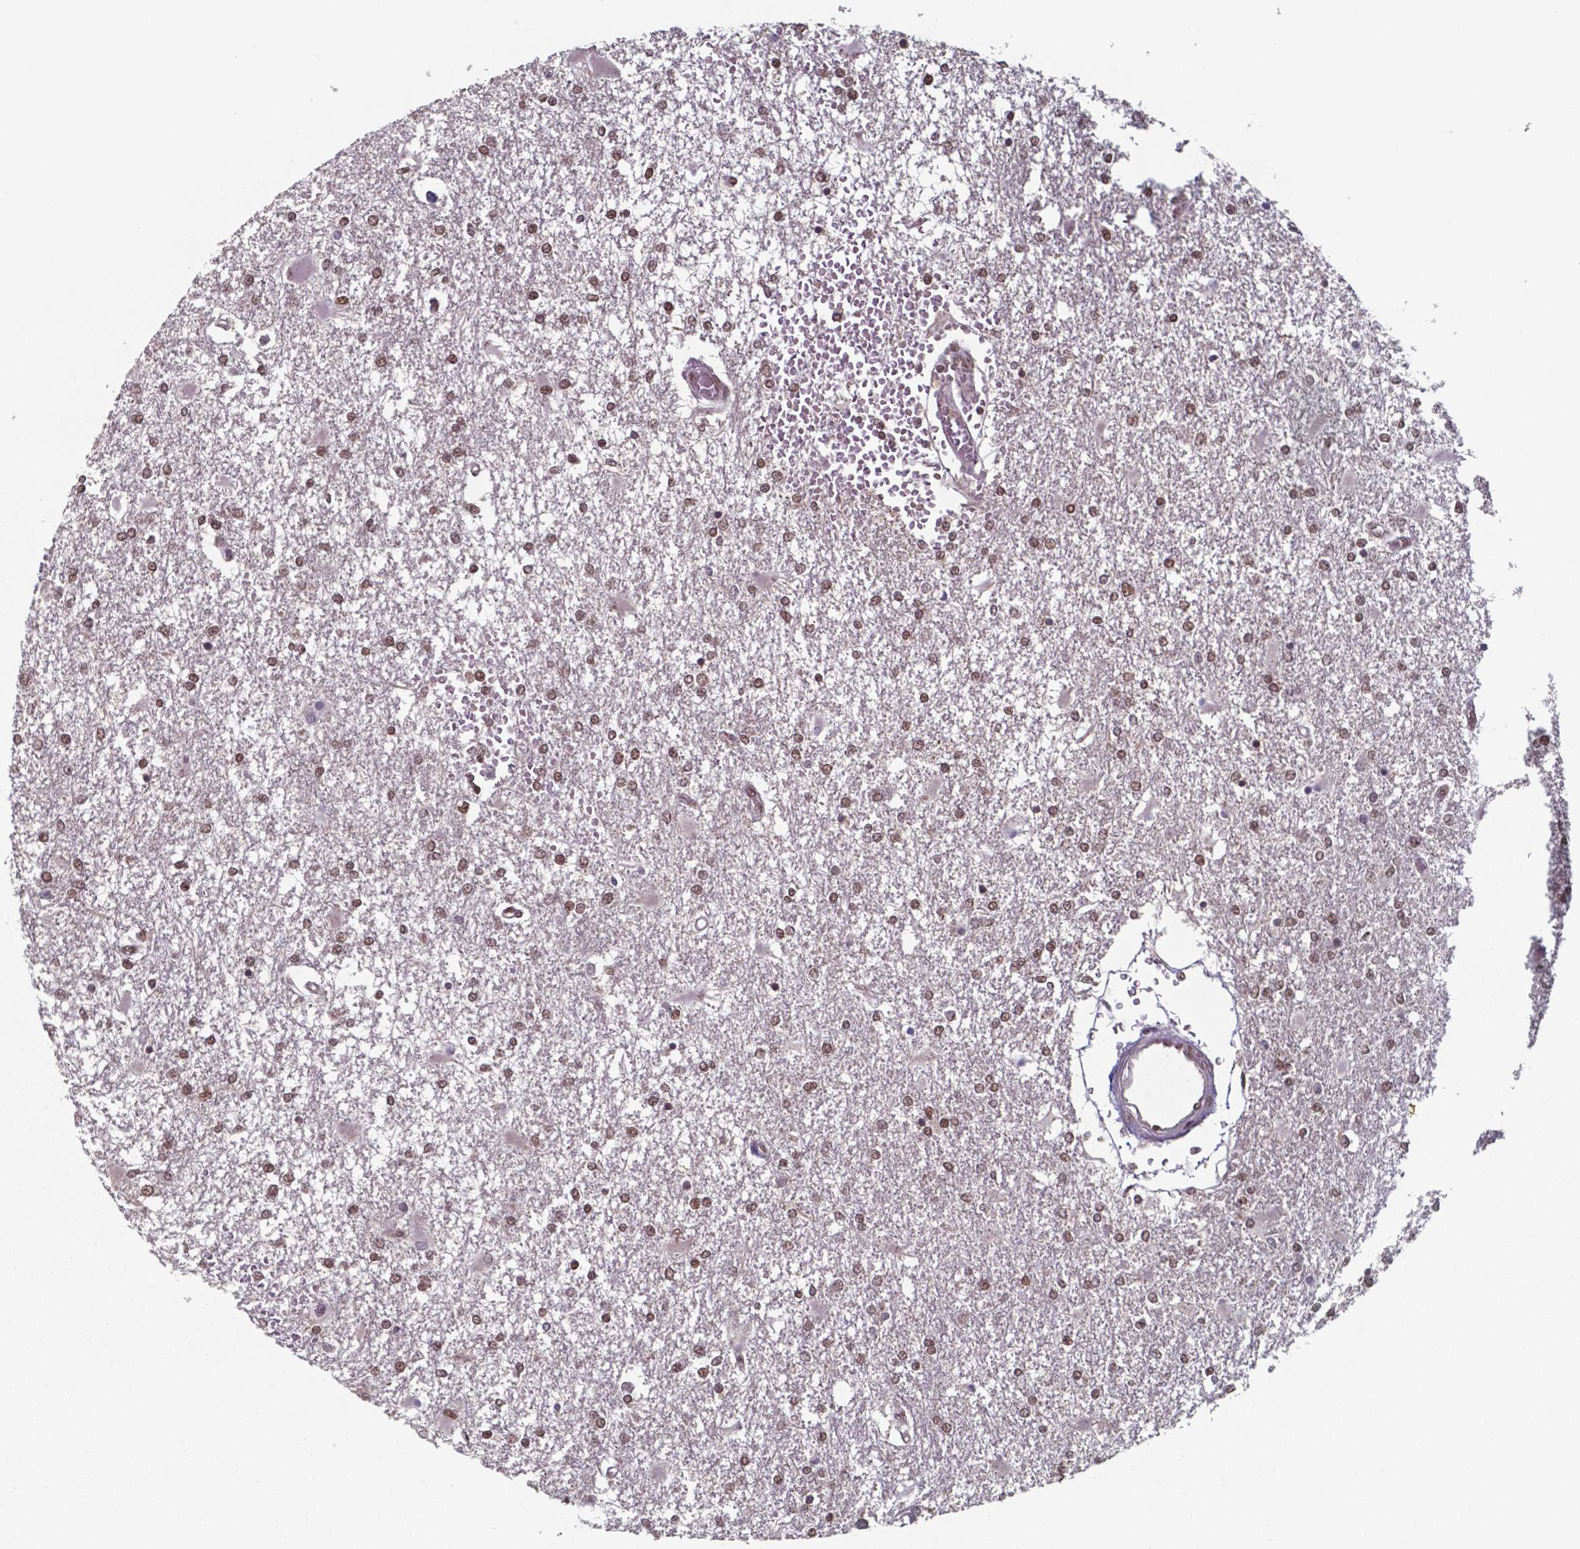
{"staining": {"intensity": "moderate", "quantity": ">75%", "location": "nuclear"}, "tissue": "glioma", "cell_type": "Tumor cells", "image_type": "cancer", "snomed": [{"axis": "morphology", "description": "Glioma, malignant, High grade"}, {"axis": "topography", "description": "Cerebral cortex"}], "caption": "Immunohistochemical staining of glioma exhibits moderate nuclear protein positivity in approximately >75% of tumor cells.", "gene": "UBA1", "patient": {"sex": "male", "age": 79}}